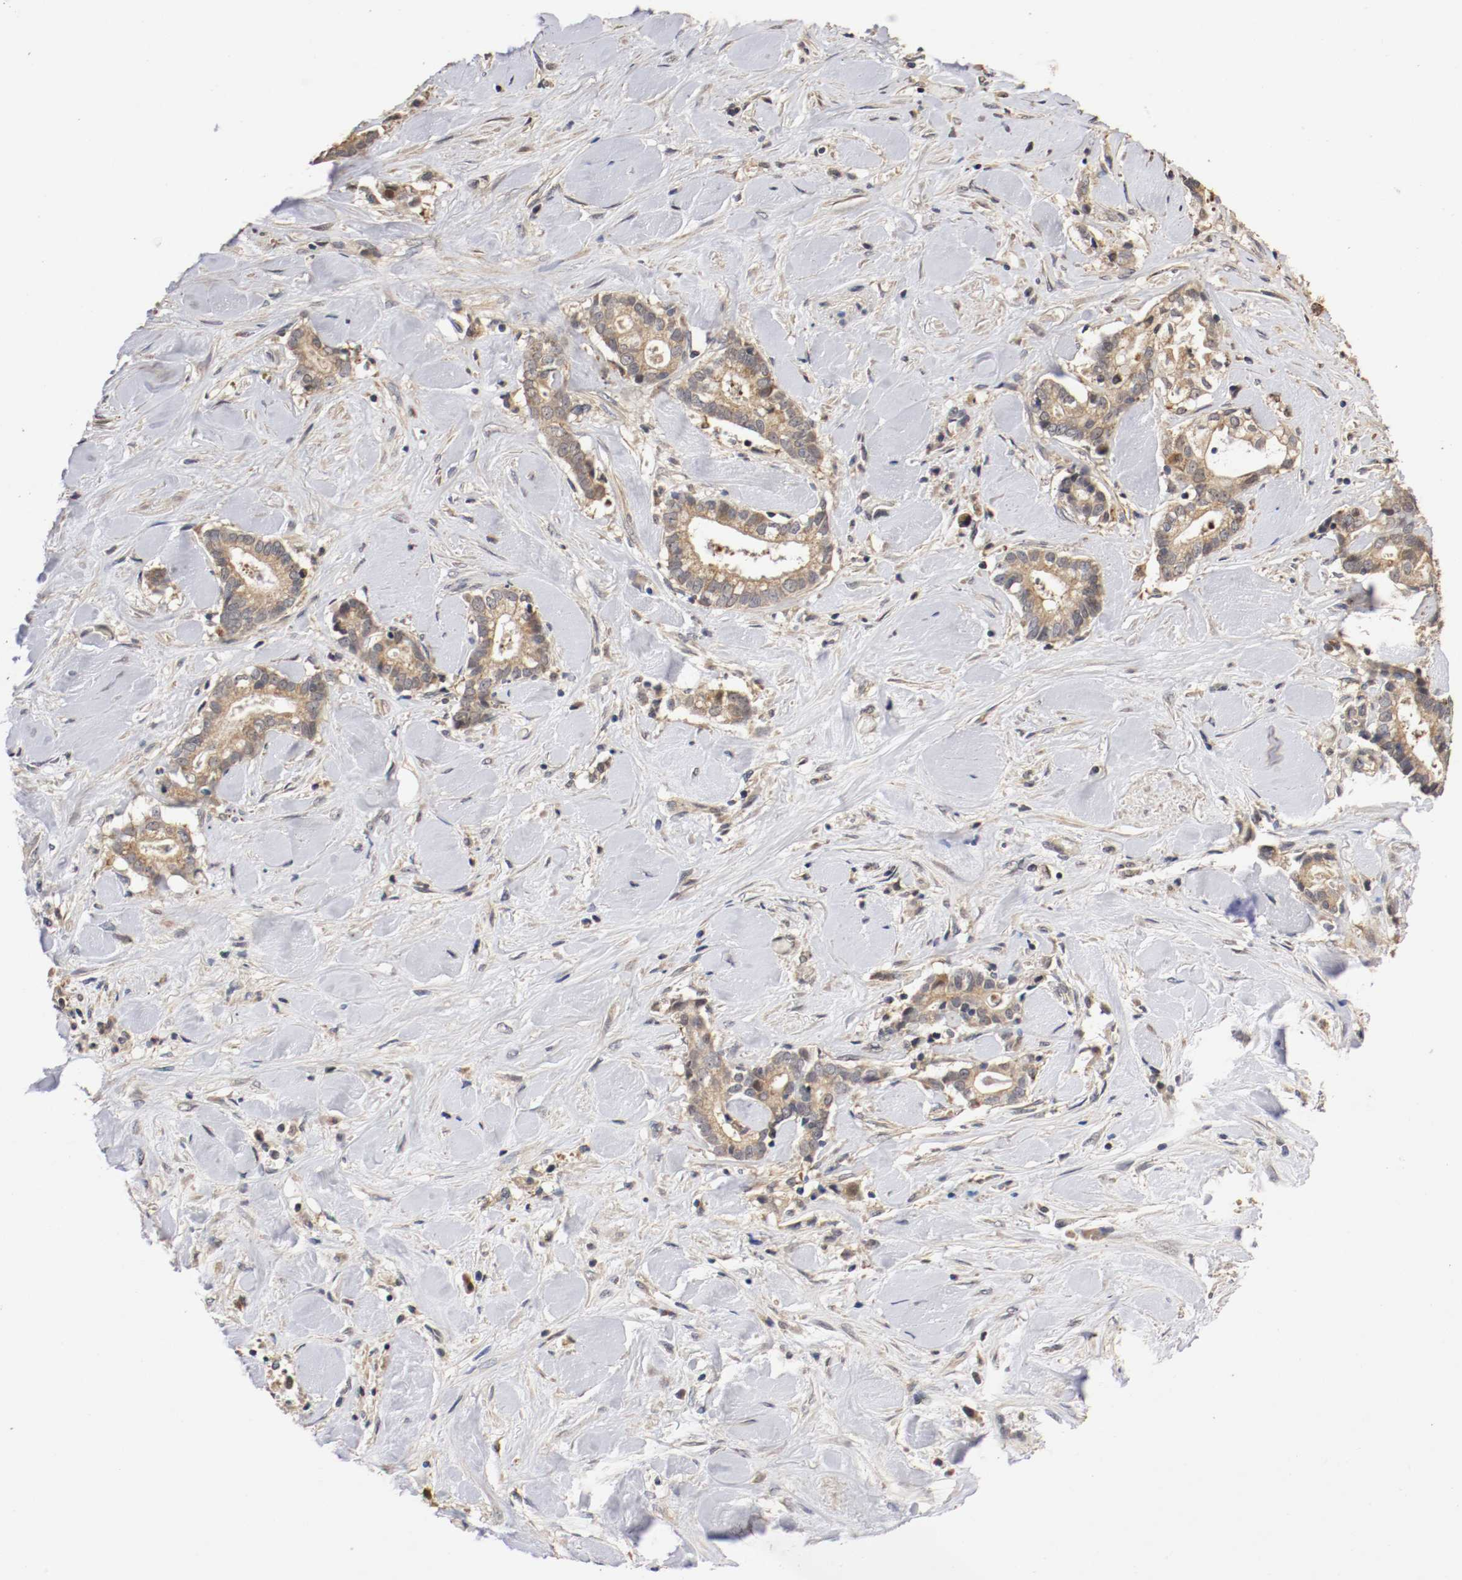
{"staining": {"intensity": "weak", "quantity": ">75%", "location": "cytoplasmic/membranous,nuclear"}, "tissue": "liver cancer", "cell_type": "Tumor cells", "image_type": "cancer", "snomed": [{"axis": "morphology", "description": "Cholangiocarcinoma"}, {"axis": "topography", "description": "Liver"}], "caption": "Tumor cells show low levels of weak cytoplasmic/membranous and nuclear expression in approximately >75% of cells in human liver cancer (cholangiocarcinoma).", "gene": "TNFRSF1B", "patient": {"sex": "male", "age": 57}}